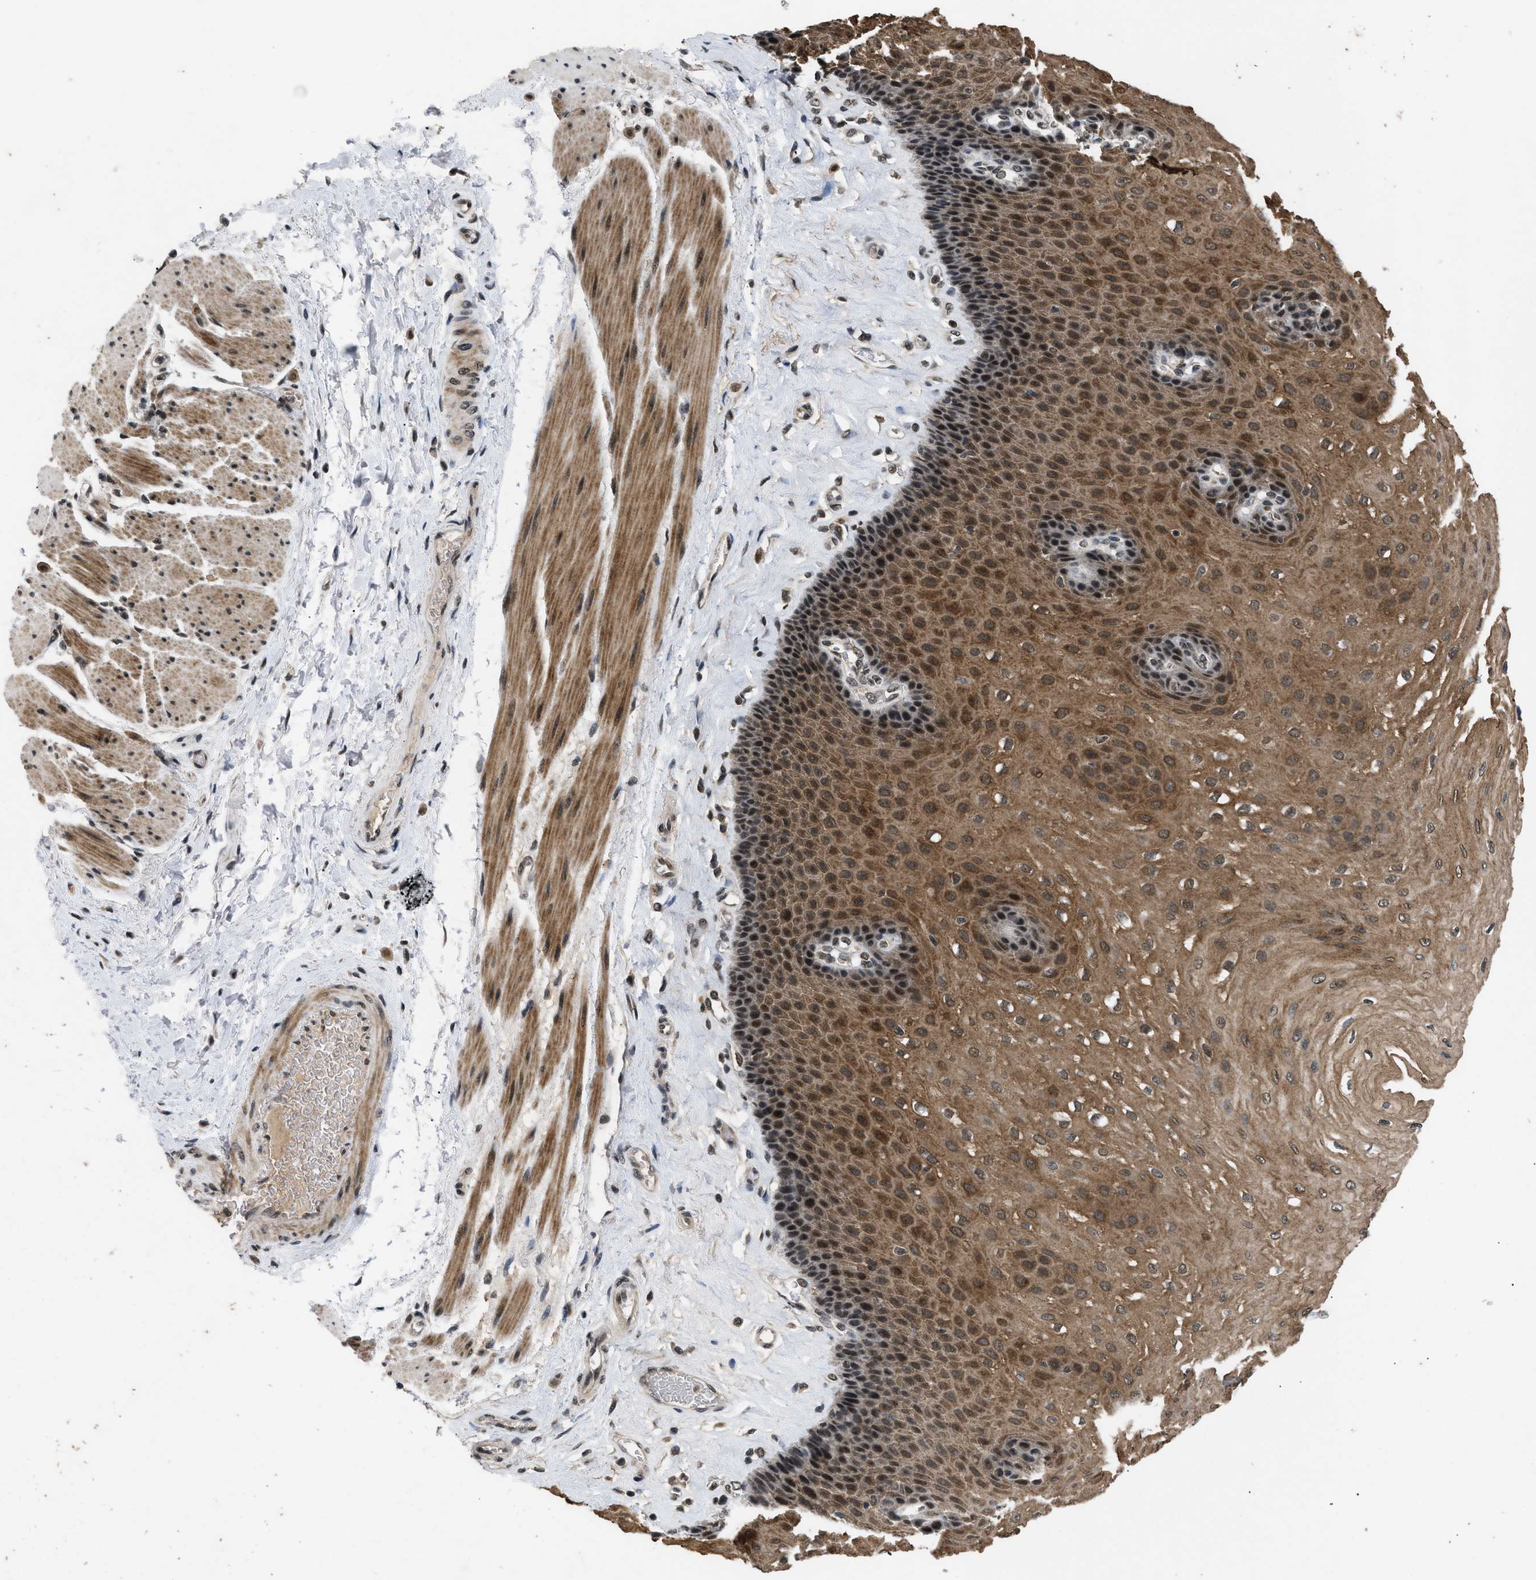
{"staining": {"intensity": "strong", "quantity": ">75%", "location": "cytoplasmic/membranous,nuclear"}, "tissue": "esophagus", "cell_type": "Squamous epithelial cells", "image_type": "normal", "snomed": [{"axis": "morphology", "description": "Normal tissue, NOS"}, {"axis": "topography", "description": "Esophagus"}], "caption": "Immunohistochemistry (IHC) of normal human esophagus displays high levels of strong cytoplasmic/membranous,nuclear expression in approximately >75% of squamous epithelial cells. (brown staining indicates protein expression, while blue staining denotes nuclei).", "gene": "RBM5", "patient": {"sex": "female", "age": 72}}